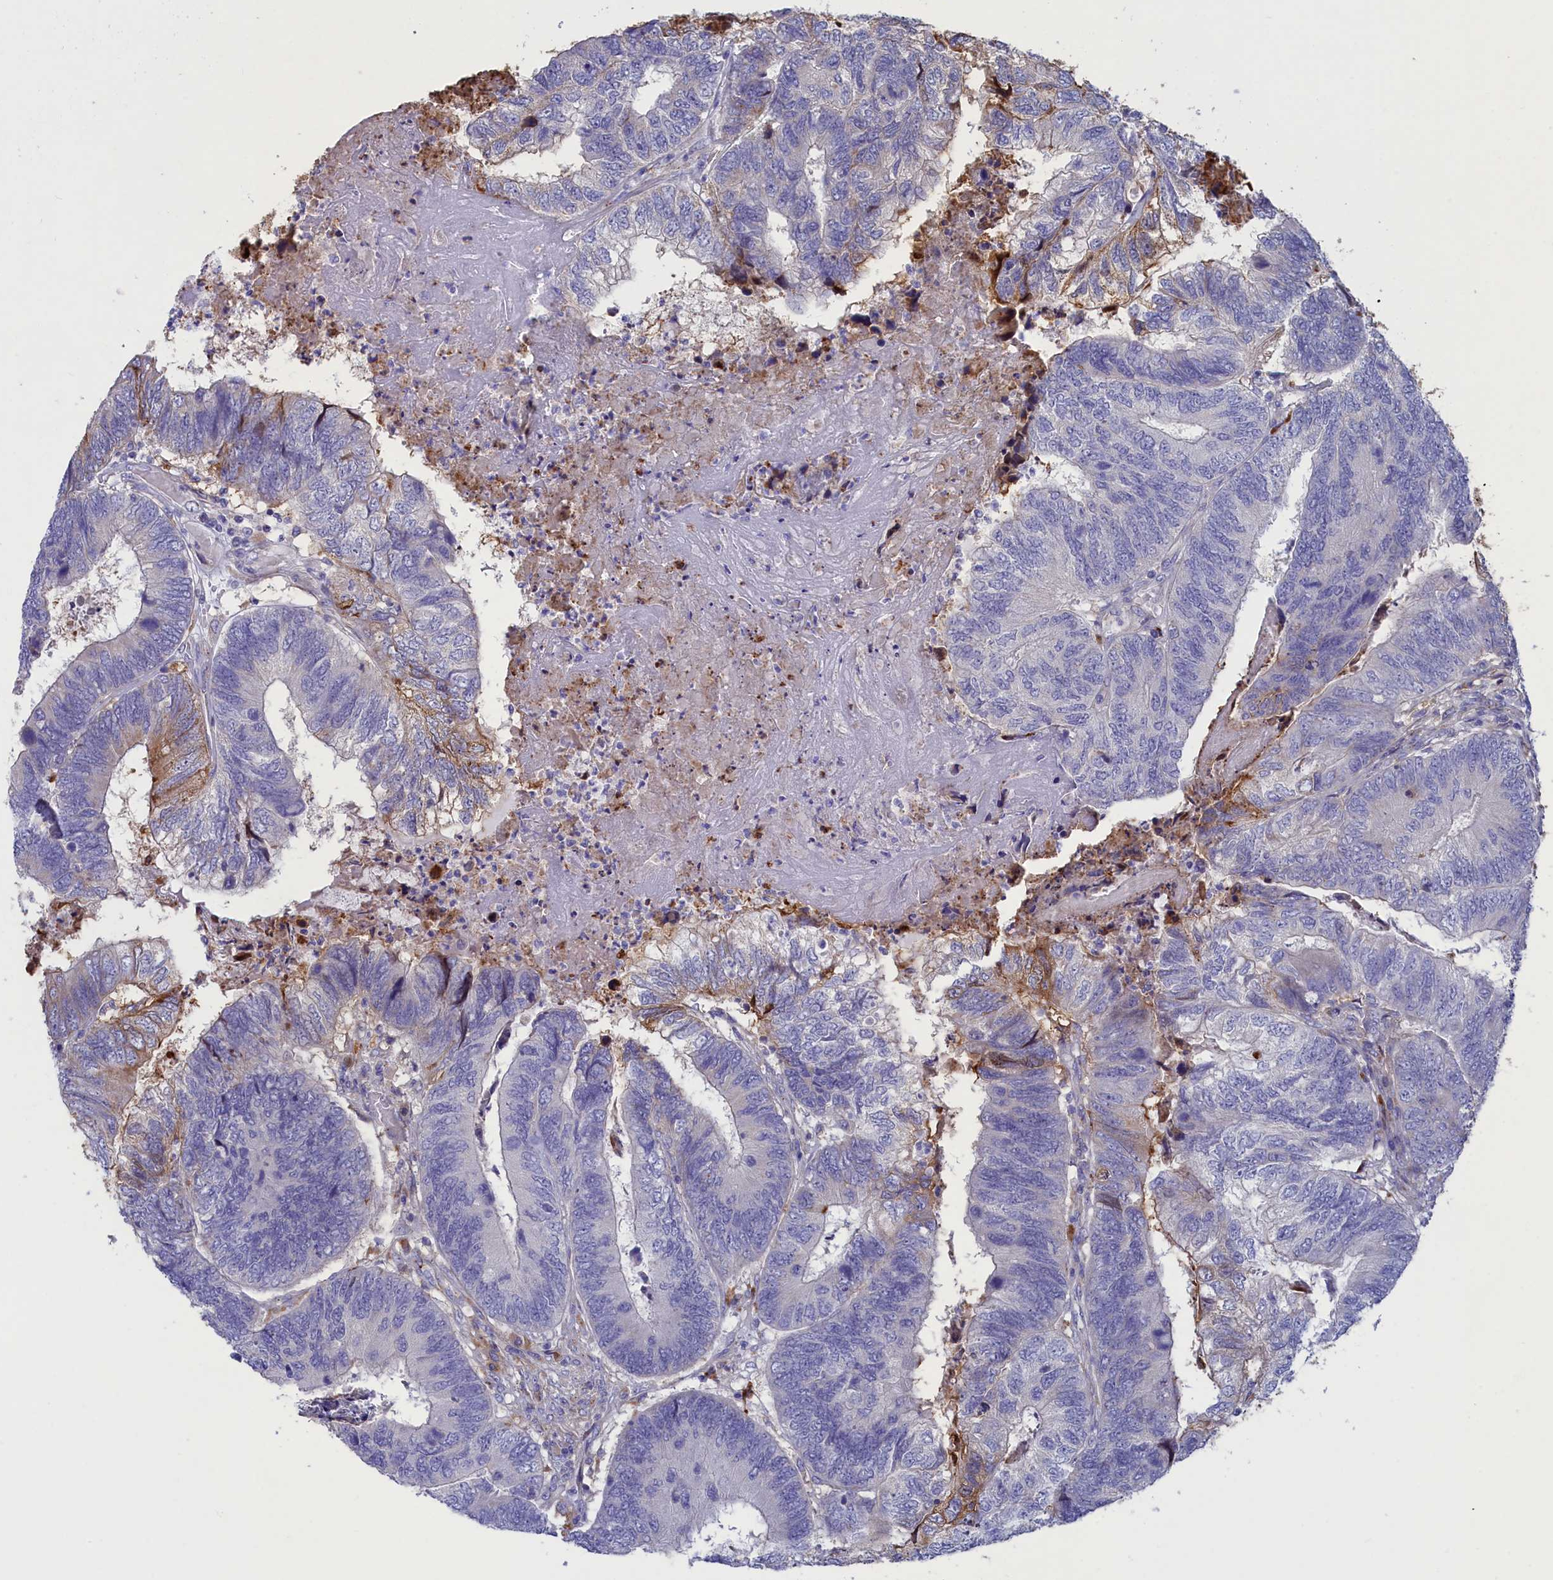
{"staining": {"intensity": "moderate", "quantity": "<25%", "location": "cytoplasmic/membranous"}, "tissue": "colorectal cancer", "cell_type": "Tumor cells", "image_type": "cancer", "snomed": [{"axis": "morphology", "description": "Adenocarcinoma, NOS"}, {"axis": "topography", "description": "Colon"}], "caption": "Immunohistochemical staining of colorectal cancer reveals low levels of moderate cytoplasmic/membranous positivity in about <25% of tumor cells. (brown staining indicates protein expression, while blue staining denotes nuclei).", "gene": "WDR6", "patient": {"sex": "female", "age": 67}}